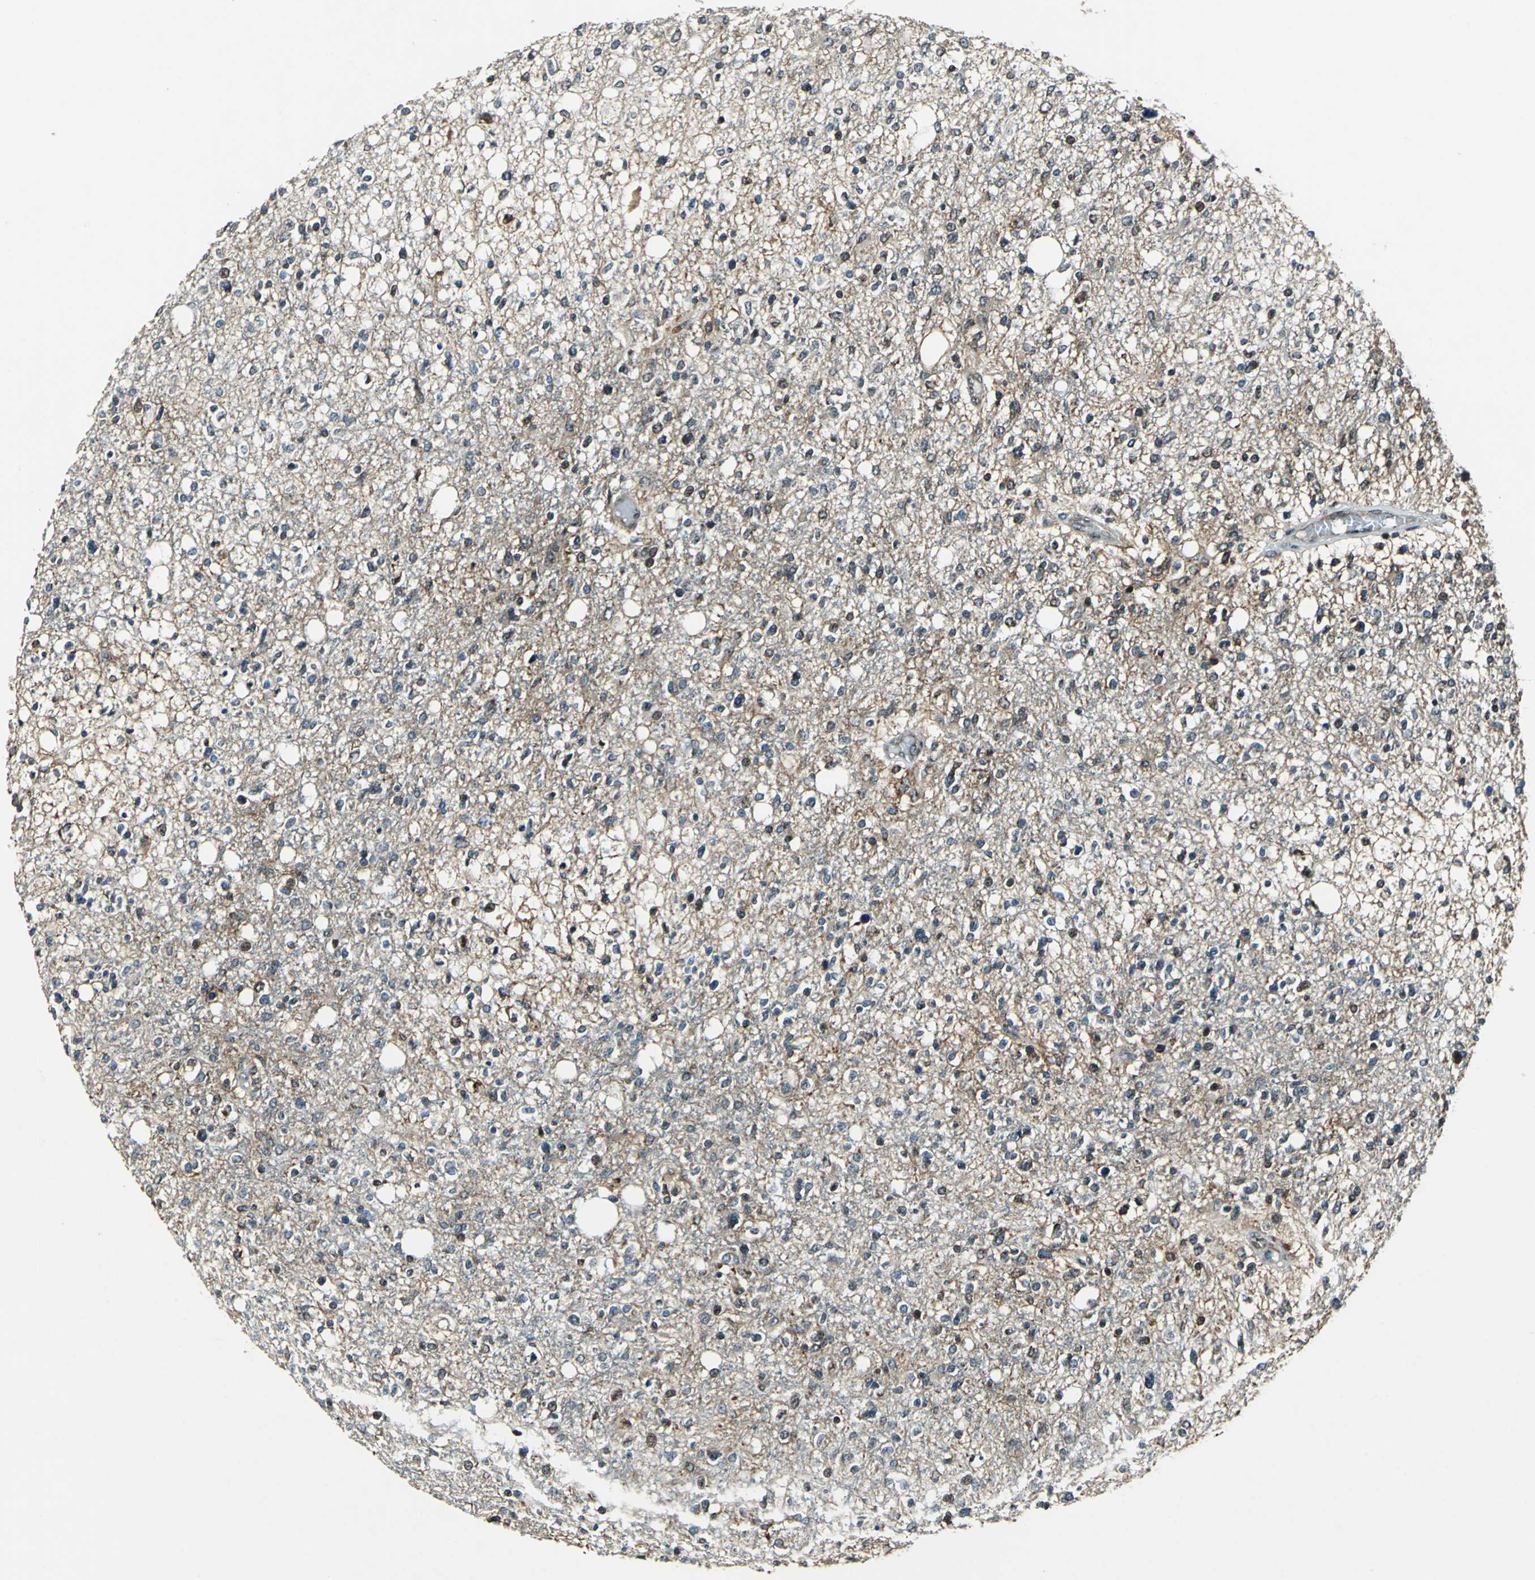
{"staining": {"intensity": "moderate", "quantity": "<25%", "location": "cytoplasmic/membranous,nuclear"}, "tissue": "glioma", "cell_type": "Tumor cells", "image_type": "cancer", "snomed": [{"axis": "morphology", "description": "Glioma, malignant, High grade"}, {"axis": "topography", "description": "Cerebral cortex"}], "caption": "Protein staining of glioma tissue displays moderate cytoplasmic/membranous and nuclear positivity in about <25% of tumor cells.", "gene": "AATF", "patient": {"sex": "male", "age": 76}}